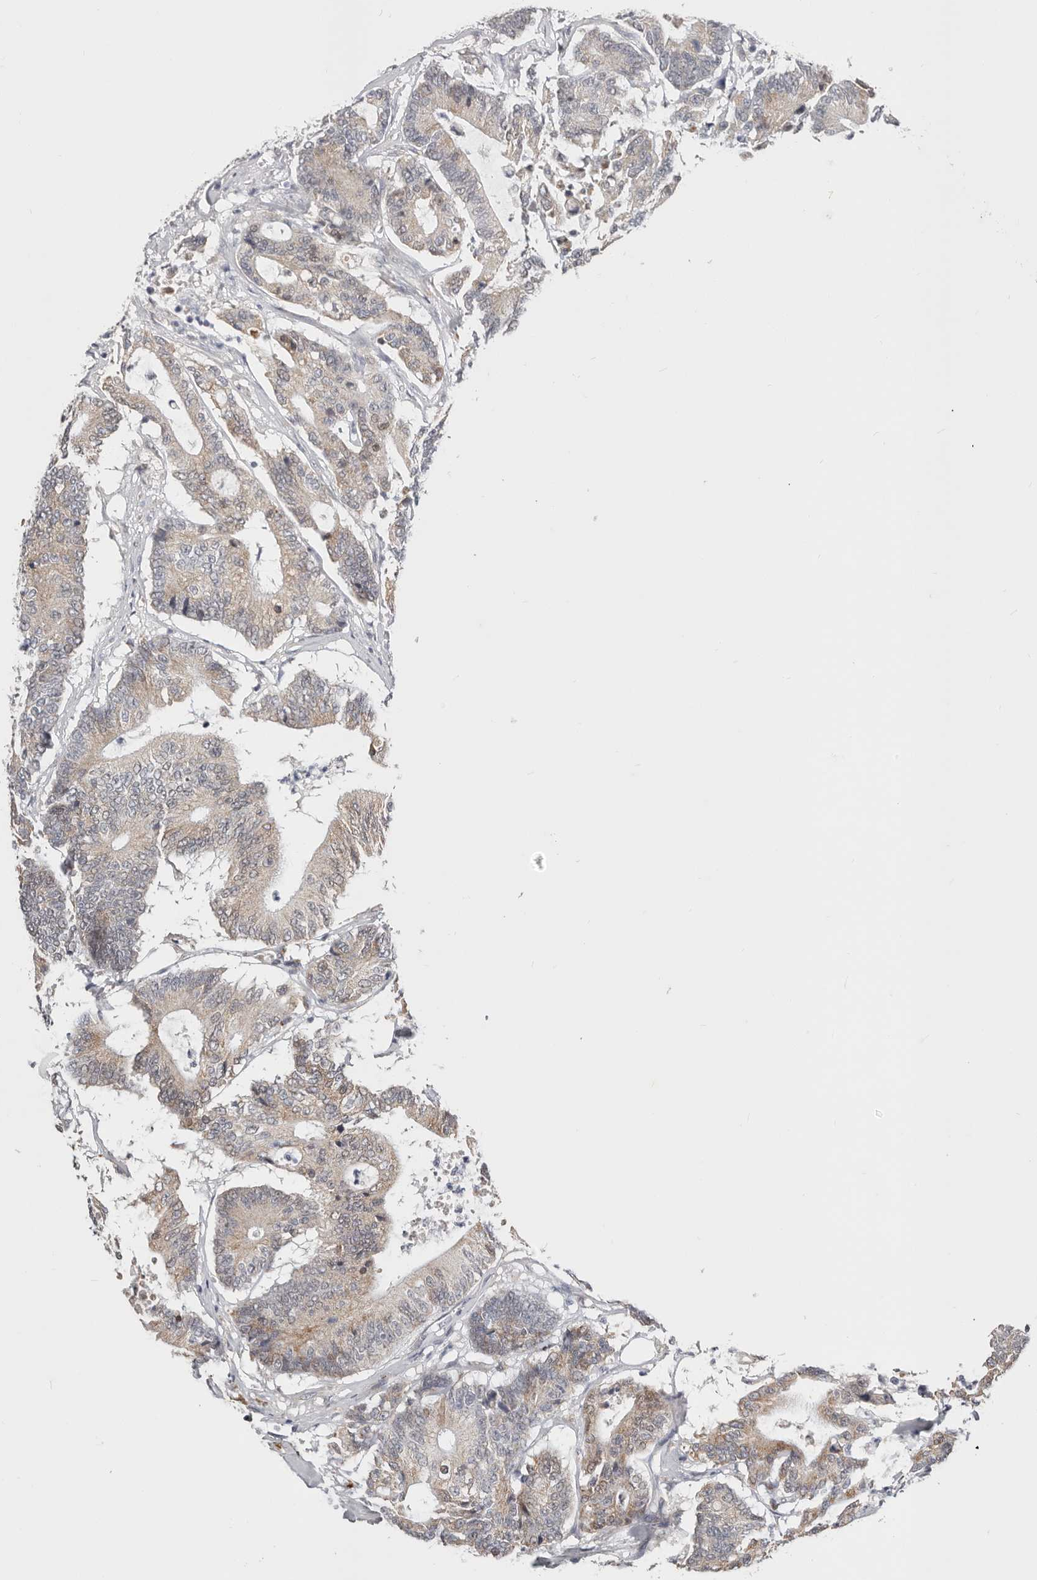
{"staining": {"intensity": "weak", "quantity": "25%-75%", "location": "cytoplasmic/membranous"}, "tissue": "colorectal cancer", "cell_type": "Tumor cells", "image_type": "cancer", "snomed": [{"axis": "morphology", "description": "Adenocarcinoma, NOS"}, {"axis": "topography", "description": "Colon"}], "caption": "A photomicrograph showing weak cytoplasmic/membranous staining in approximately 25%-75% of tumor cells in colorectal cancer (adenocarcinoma), as visualized by brown immunohistochemical staining.", "gene": "IL32", "patient": {"sex": "female", "age": 84}}